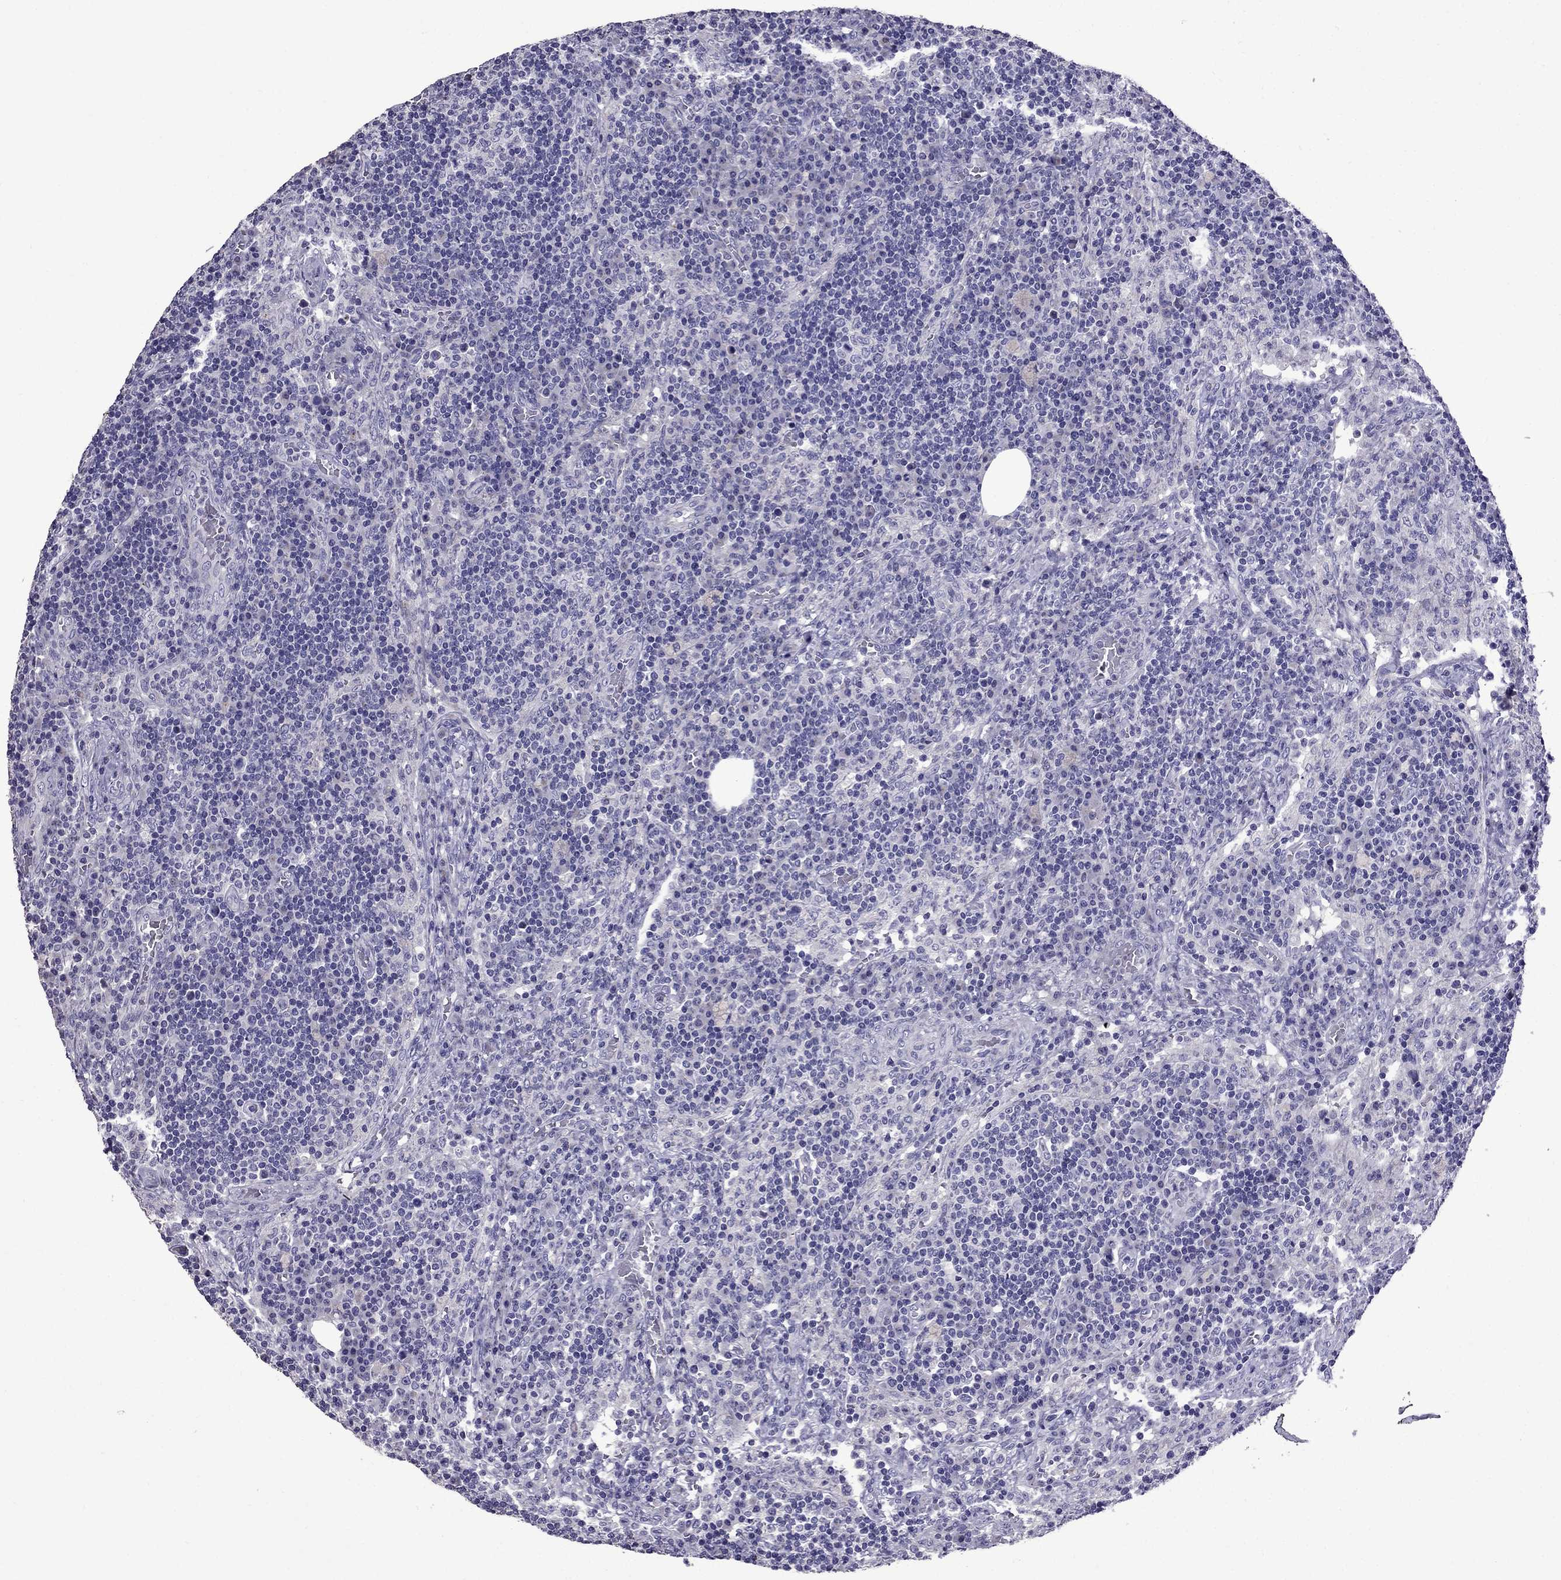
{"staining": {"intensity": "negative", "quantity": "none", "location": "none"}, "tissue": "lymph node", "cell_type": "Germinal center cells", "image_type": "normal", "snomed": [{"axis": "morphology", "description": "Normal tissue, NOS"}, {"axis": "topography", "description": "Lymph node"}], "caption": "Protein analysis of normal lymph node shows no significant positivity in germinal center cells.", "gene": "OXCT2", "patient": {"sex": "male", "age": 63}}